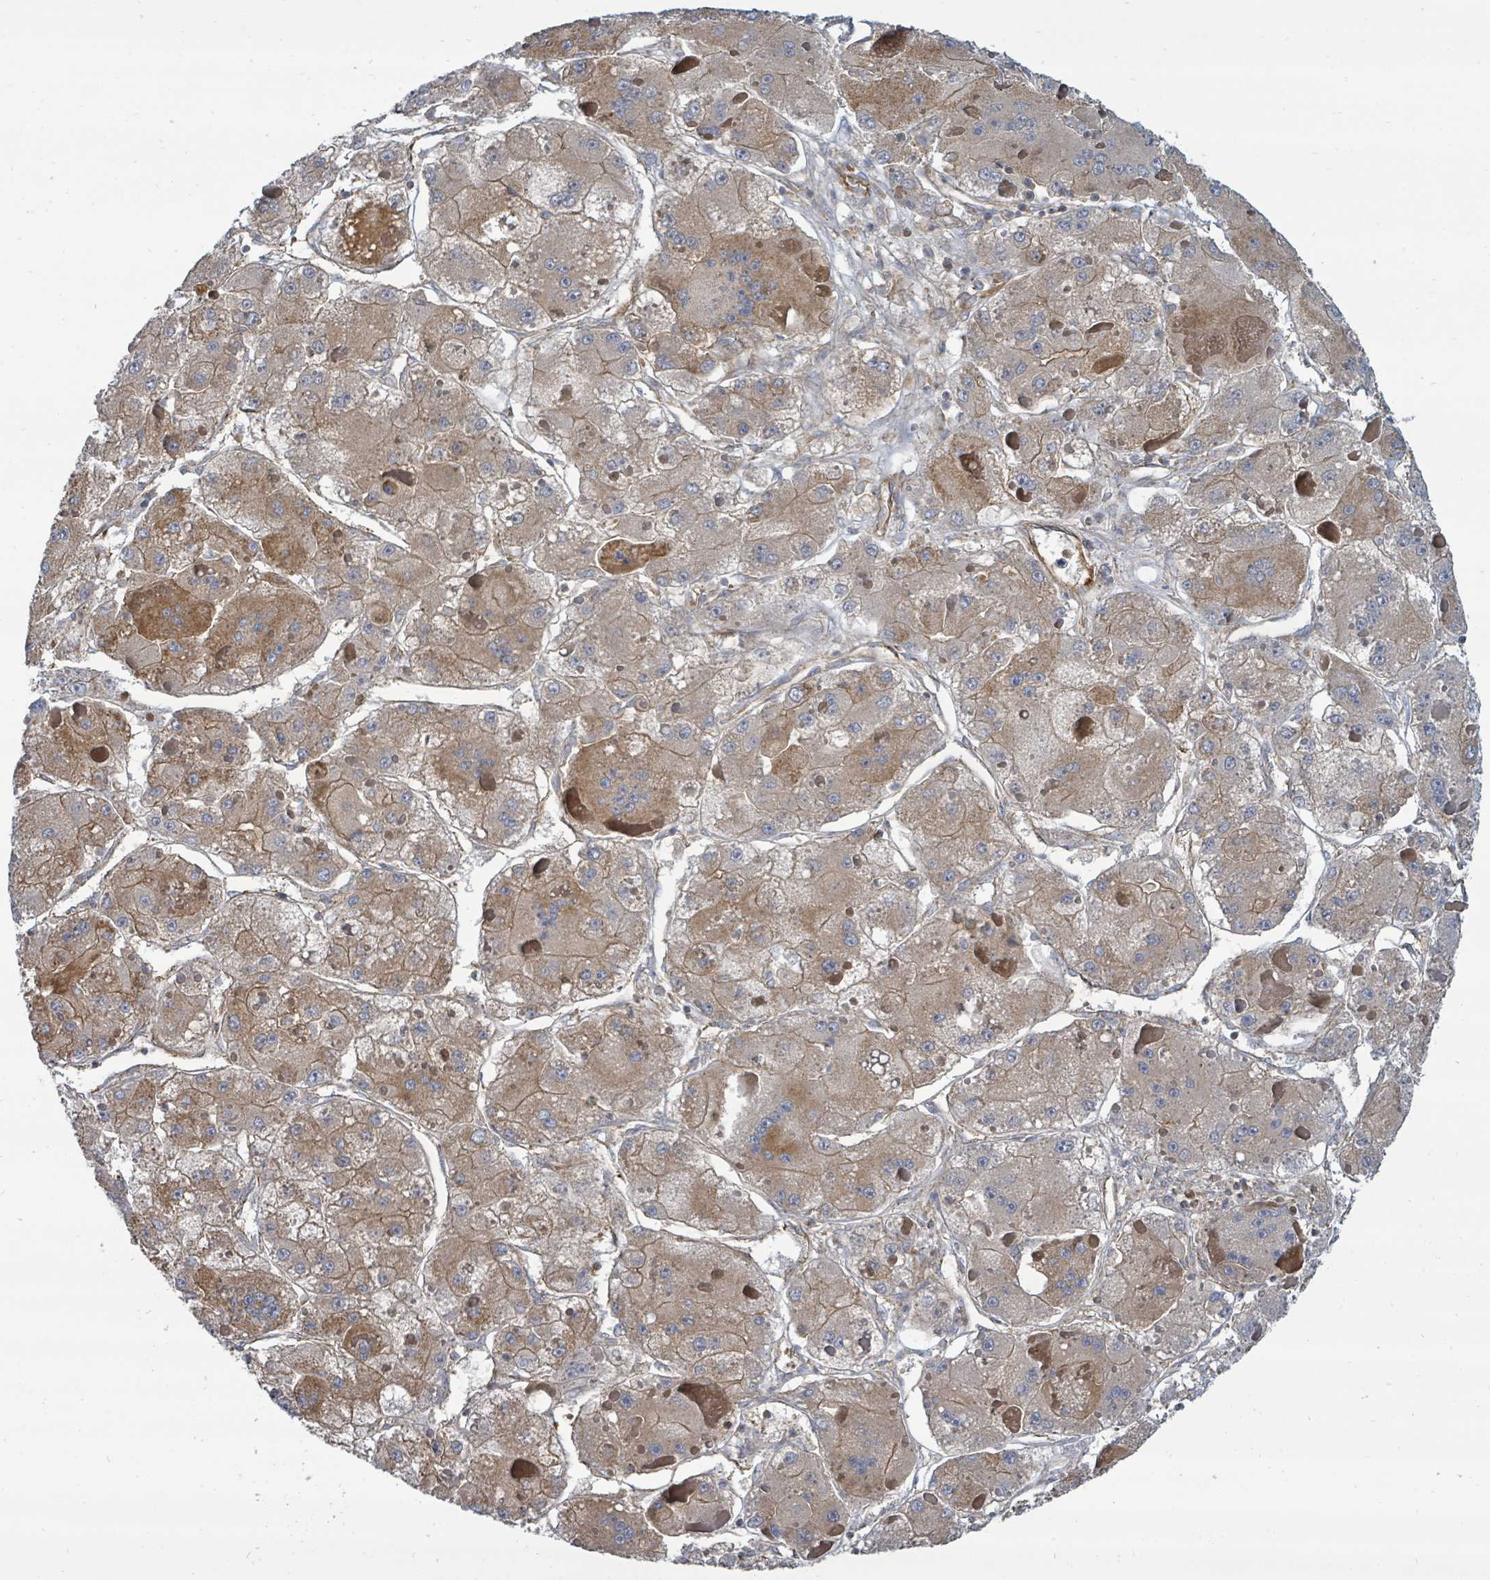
{"staining": {"intensity": "moderate", "quantity": ">75%", "location": "cytoplasmic/membranous"}, "tissue": "liver cancer", "cell_type": "Tumor cells", "image_type": "cancer", "snomed": [{"axis": "morphology", "description": "Carcinoma, Hepatocellular, NOS"}, {"axis": "topography", "description": "Liver"}], "caption": "Approximately >75% of tumor cells in liver cancer show moderate cytoplasmic/membranous protein expression as visualized by brown immunohistochemical staining.", "gene": "BOLA2B", "patient": {"sex": "female", "age": 73}}